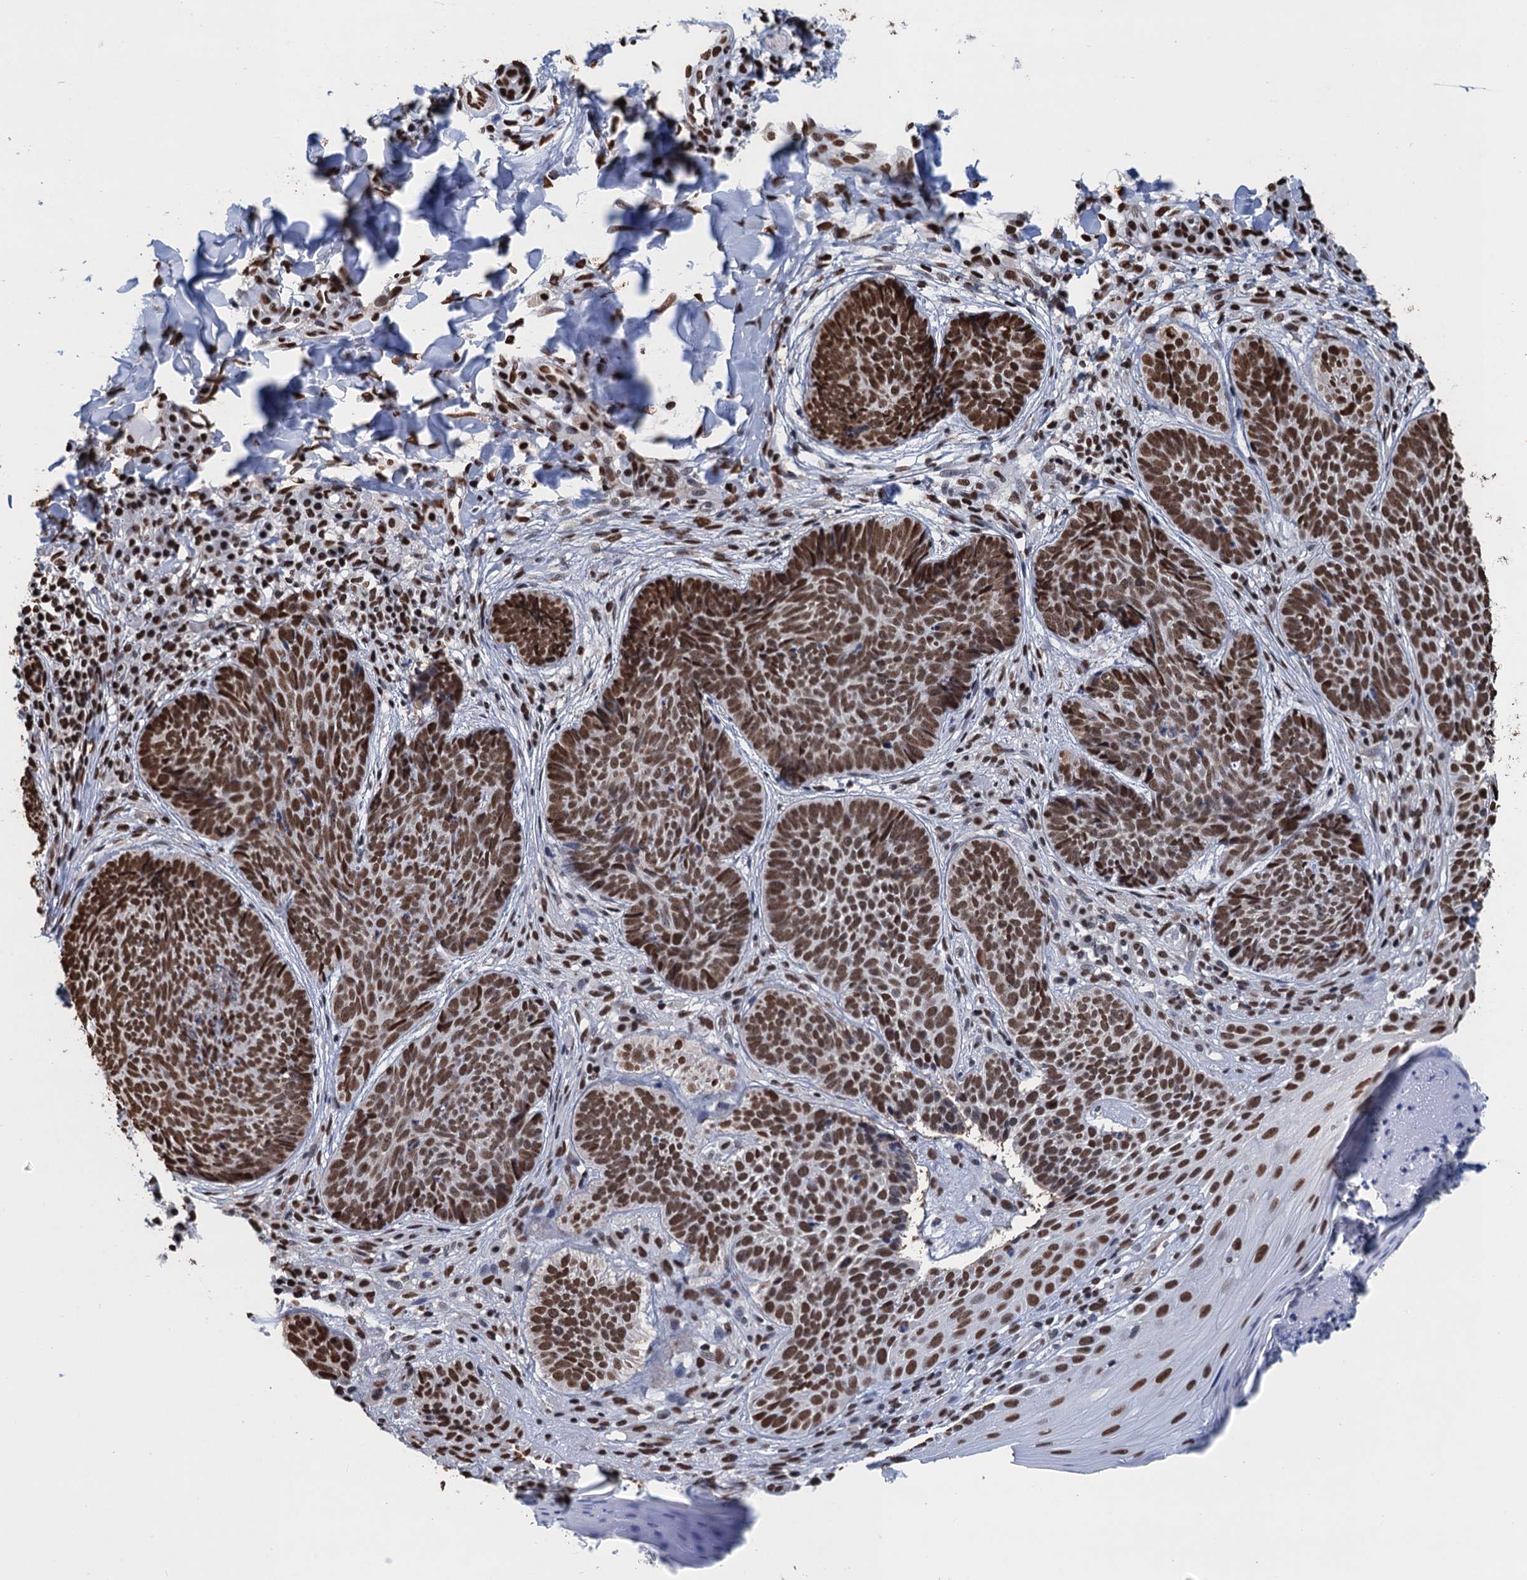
{"staining": {"intensity": "strong", "quantity": ">75%", "location": "nuclear"}, "tissue": "skin cancer", "cell_type": "Tumor cells", "image_type": "cancer", "snomed": [{"axis": "morphology", "description": "Basal cell carcinoma"}, {"axis": "topography", "description": "Skin"}], "caption": "Immunohistochemical staining of skin cancer shows high levels of strong nuclear positivity in about >75% of tumor cells.", "gene": "UBA2", "patient": {"sex": "female", "age": 61}}